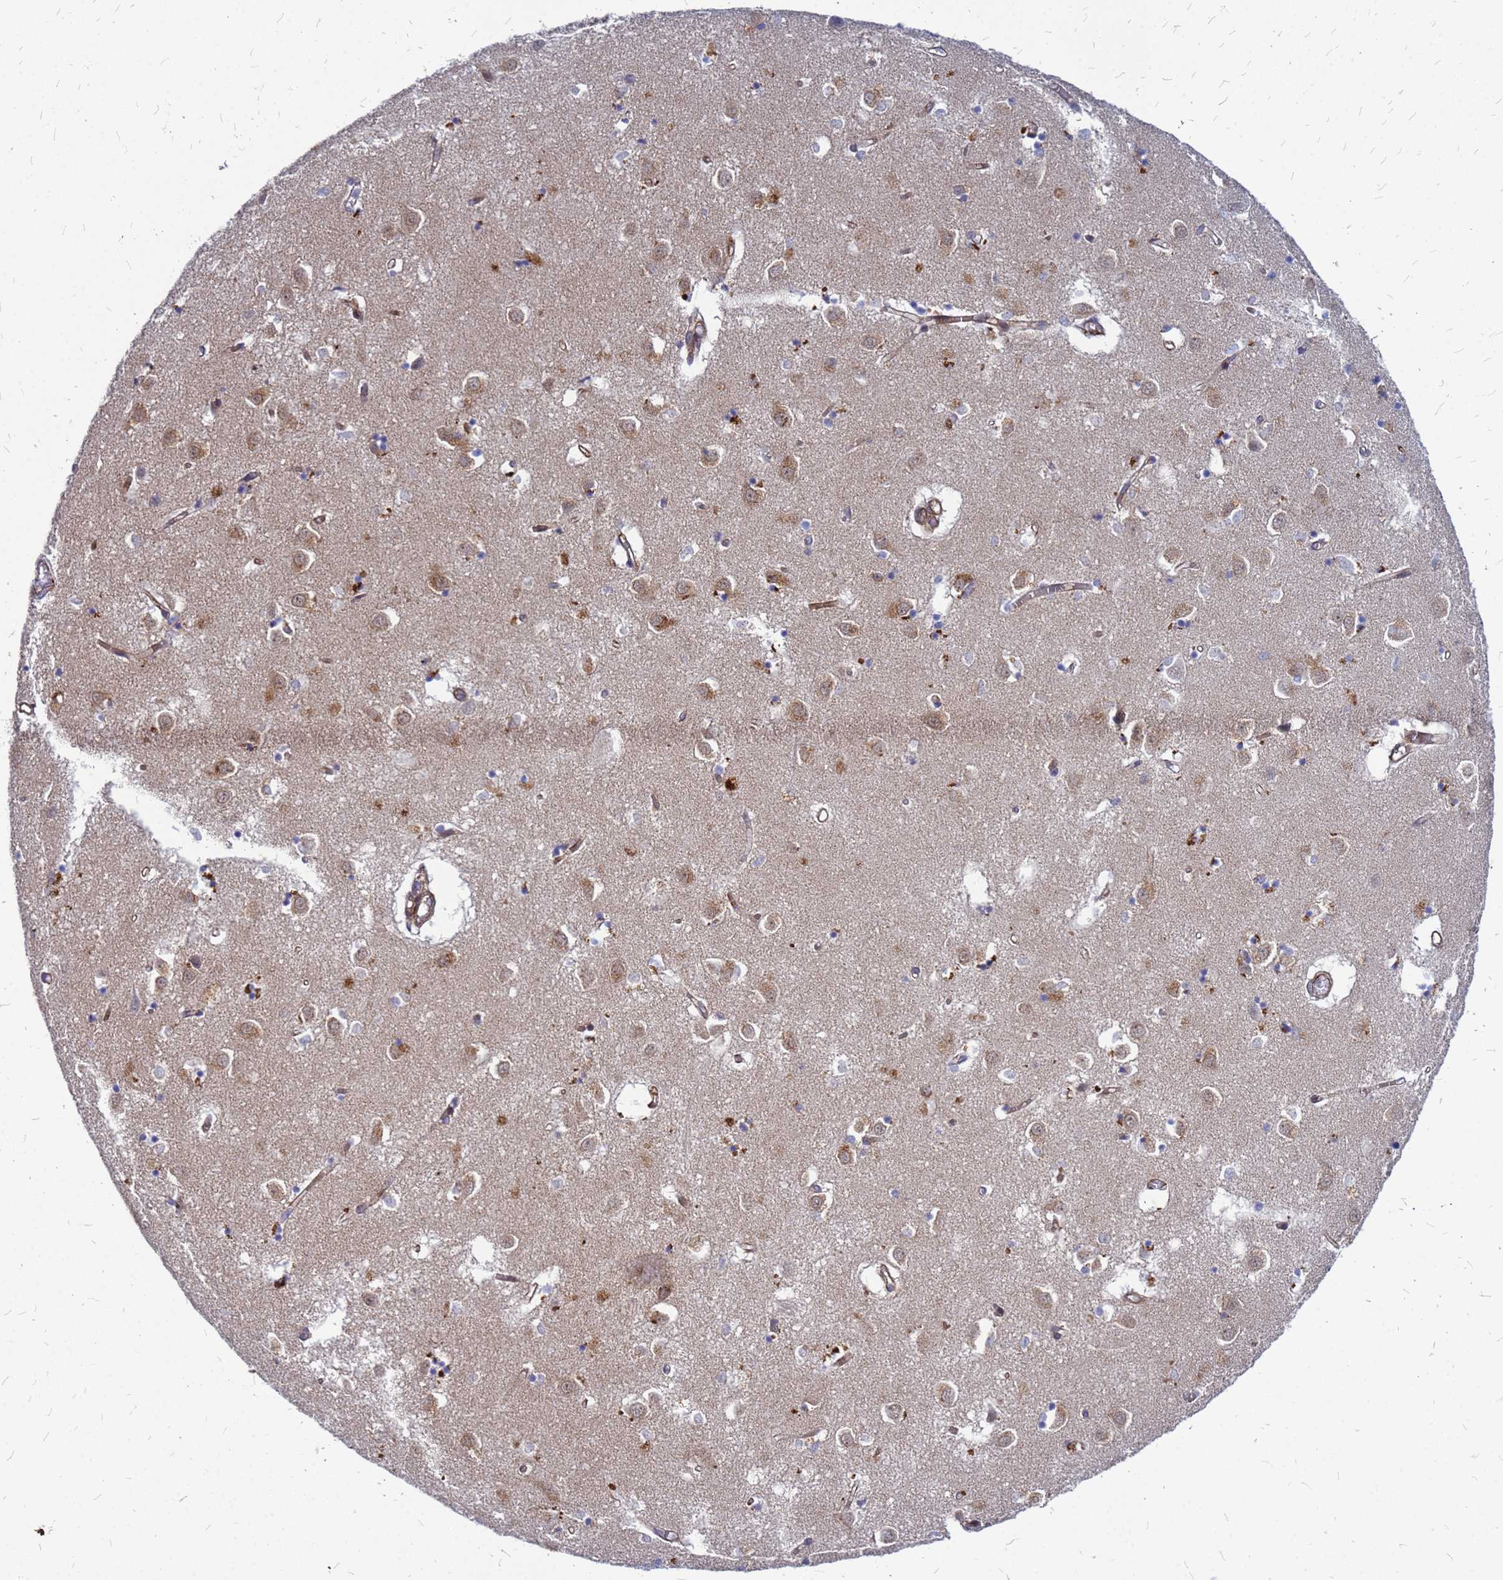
{"staining": {"intensity": "moderate", "quantity": "<25%", "location": "cytoplasmic/membranous"}, "tissue": "caudate", "cell_type": "Glial cells", "image_type": "normal", "snomed": [{"axis": "morphology", "description": "Normal tissue, NOS"}, {"axis": "topography", "description": "Lateral ventricle wall"}], "caption": "High-magnification brightfield microscopy of benign caudate stained with DAB (brown) and counterstained with hematoxylin (blue). glial cells exhibit moderate cytoplasmic/membranous staining is seen in approximately<25% of cells. Immunohistochemistry (ihc) stains the protein in brown and the nuclei are stained blue.", "gene": "NOSTRIN", "patient": {"sex": "male", "age": 70}}